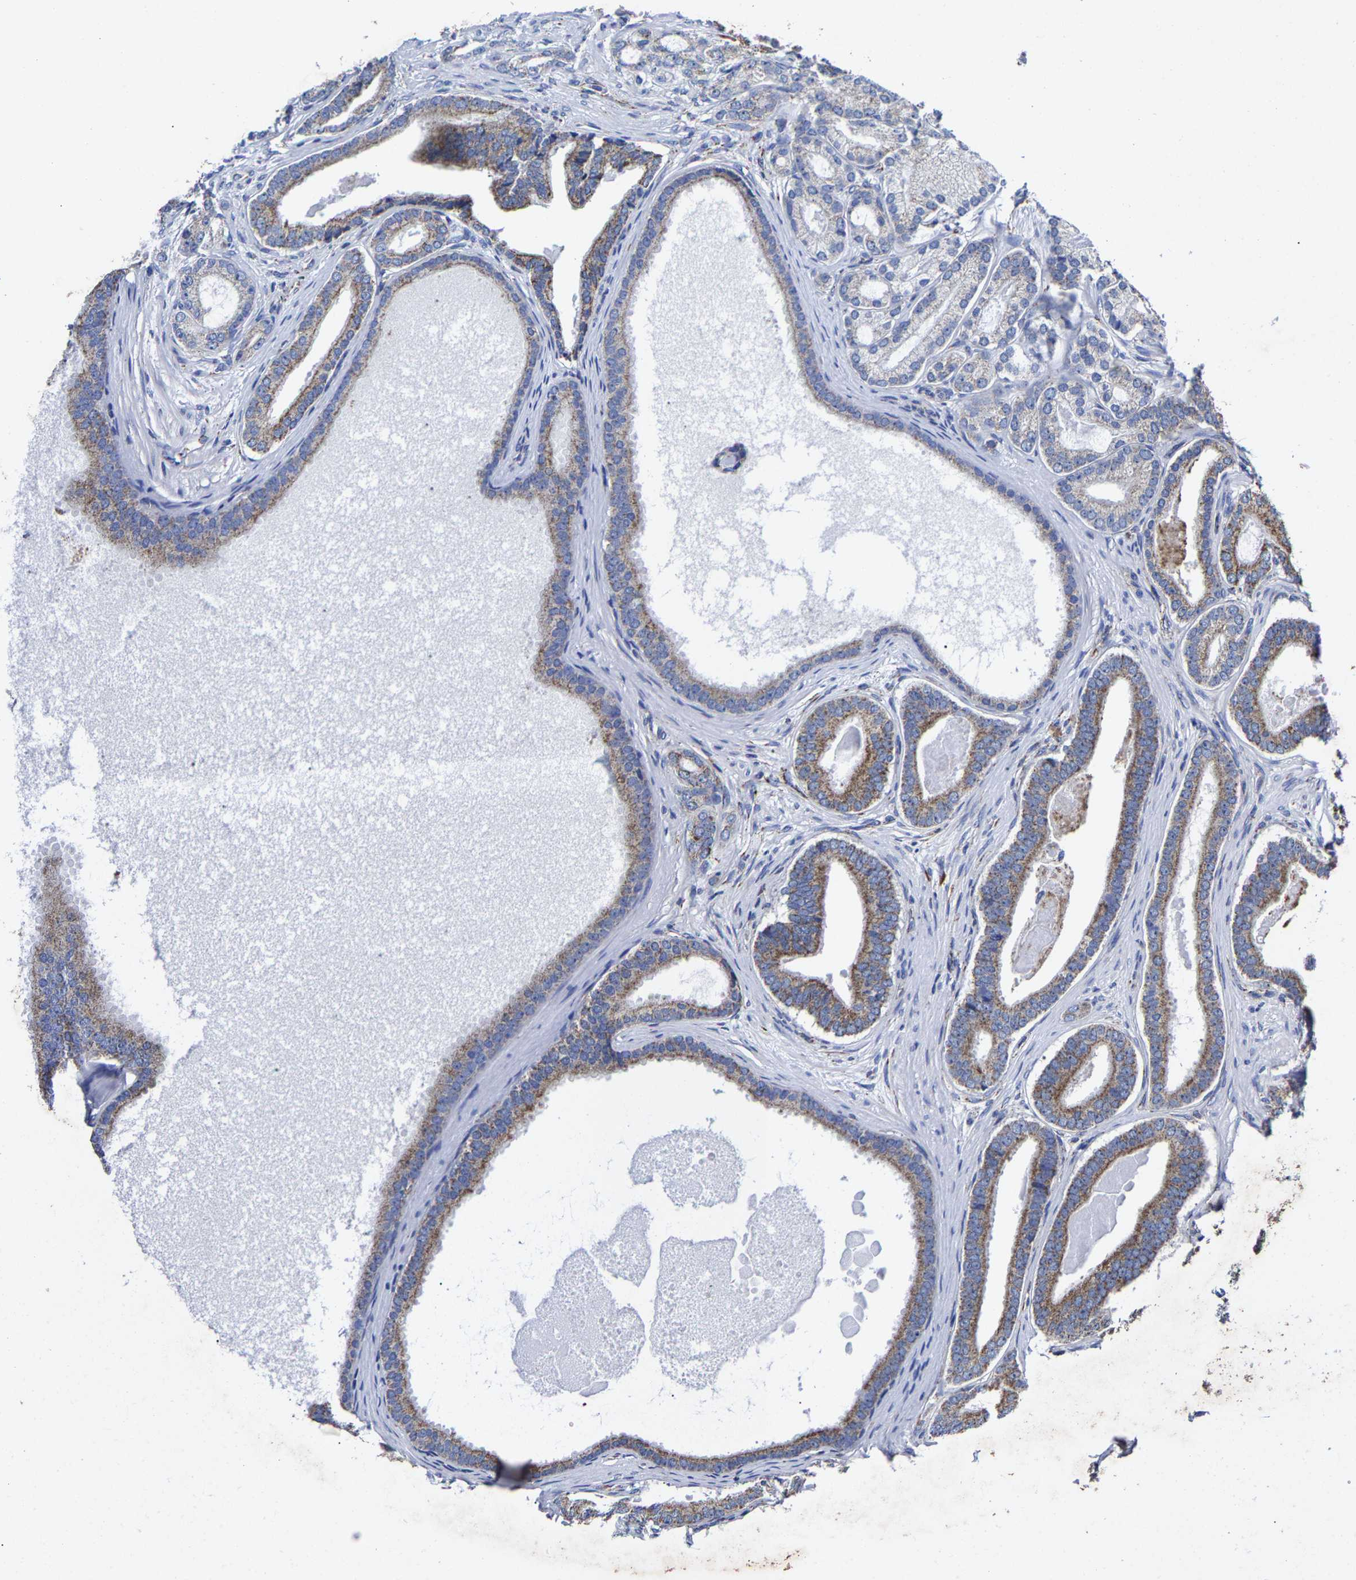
{"staining": {"intensity": "moderate", "quantity": ">75%", "location": "cytoplasmic/membranous"}, "tissue": "prostate cancer", "cell_type": "Tumor cells", "image_type": "cancer", "snomed": [{"axis": "morphology", "description": "Adenocarcinoma, High grade"}, {"axis": "topography", "description": "Prostate"}], "caption": "DAB immunohistochemical staining of prostate cancer (high-grade adenocarcinoma) shows moderate cytoplasmic/membranous protein expression in approximately >75% of tumor cells.", "gene": "AASS", "patient": {"sex": "male", "age": 60}}